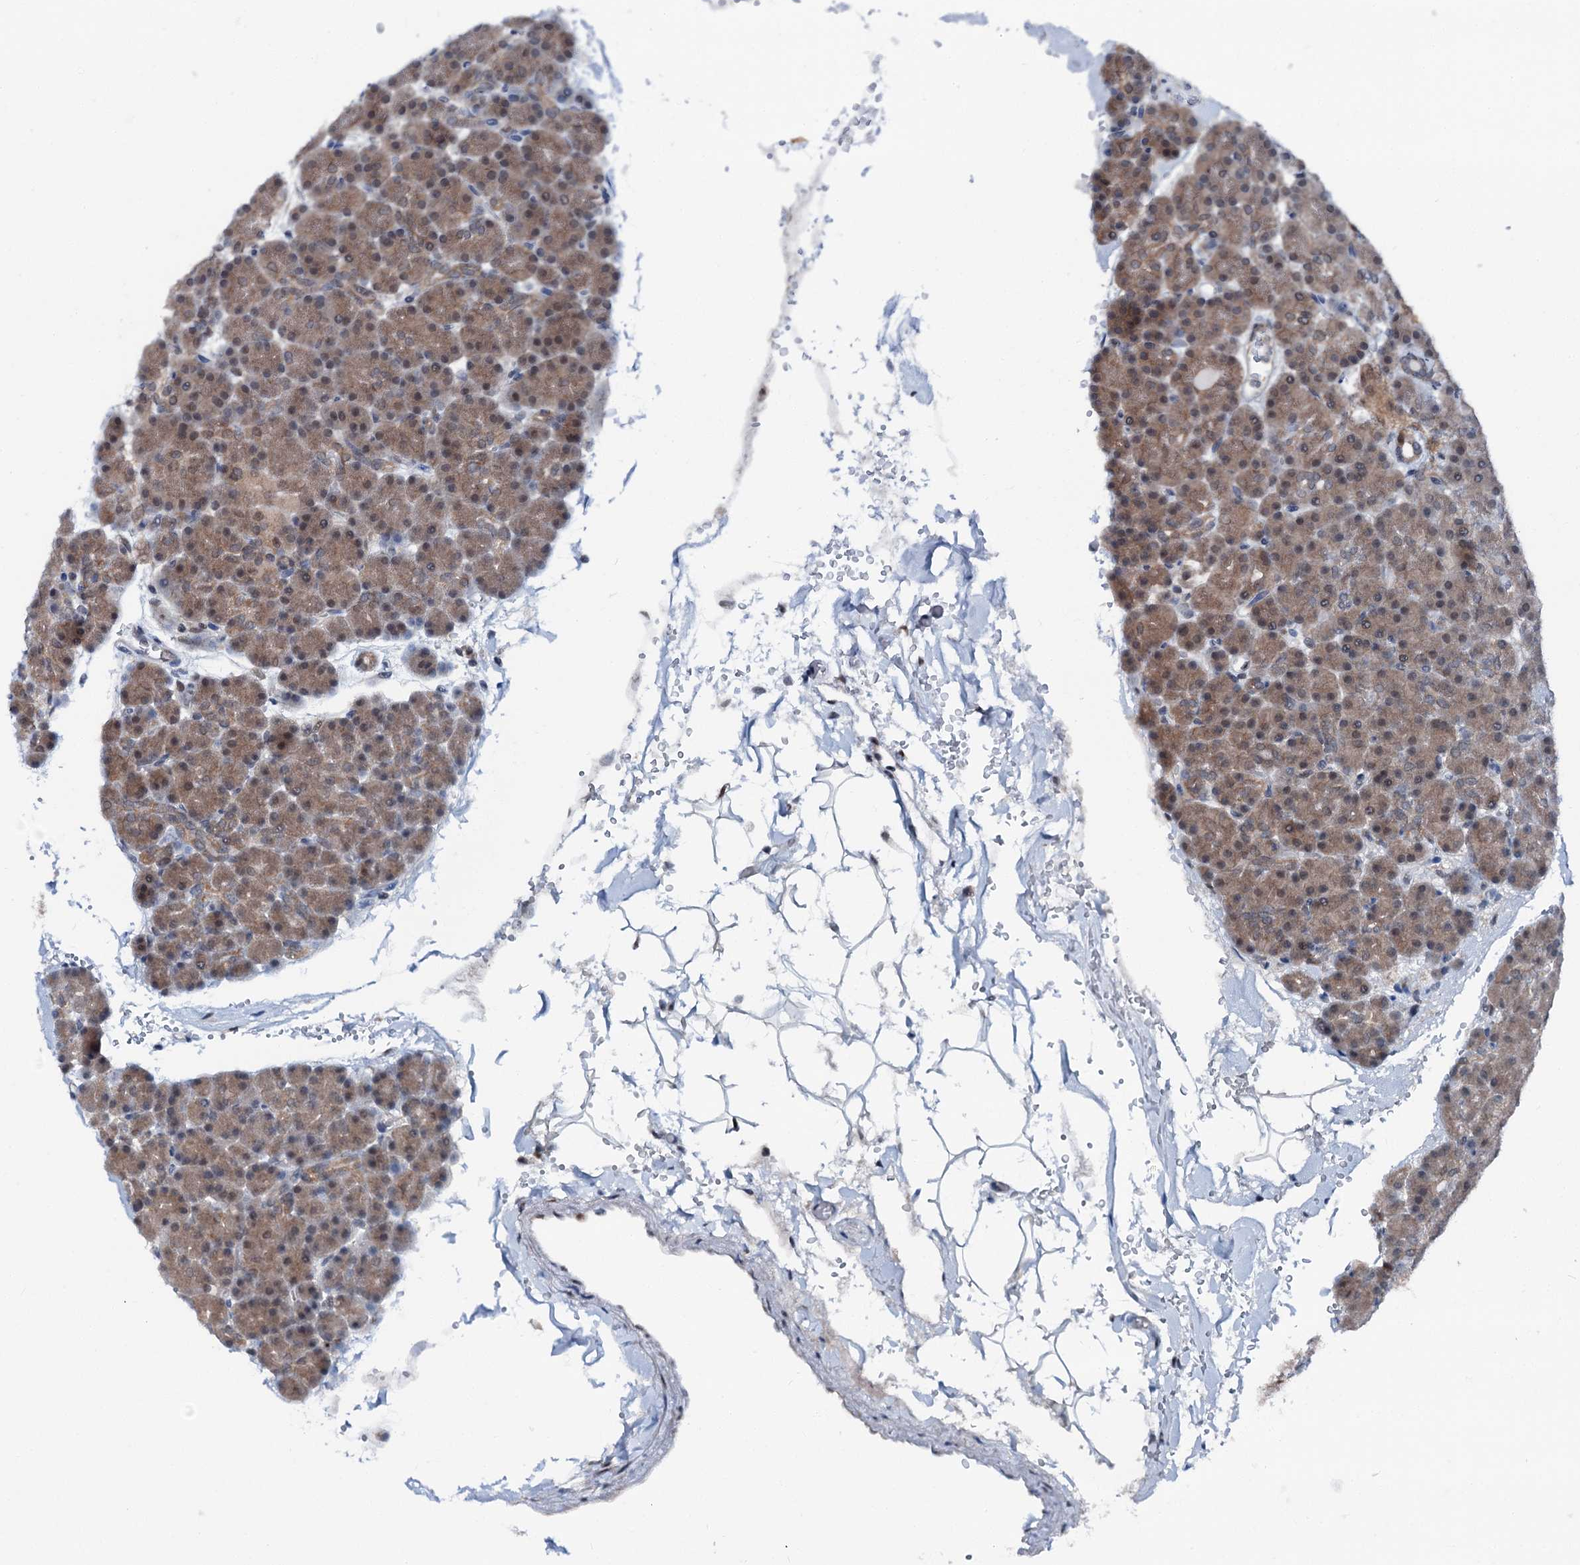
{"staining": {"intensity": "moderate", "quantity": ">75%", "location": "cytoplasmic/membranous,nuclear"}, "tissue": "pancreas", "cell_type": "Exocrine glandular cells", "image_type": "normal", "snomed": [{"axis": "morphology", "description": "Normal tissue, NOS"}, {"axis": "topography", "description": "Pancreas"}], "caption": "Unremarkable pancreas reveals moderate cytoplasmic/membranous,nuclear staining in approximately >75% of exocrine glandular cells, visualized by immunohistochemistry.", "gene": "PSMD13", "patient": {"sex": "female", "age": 43}}